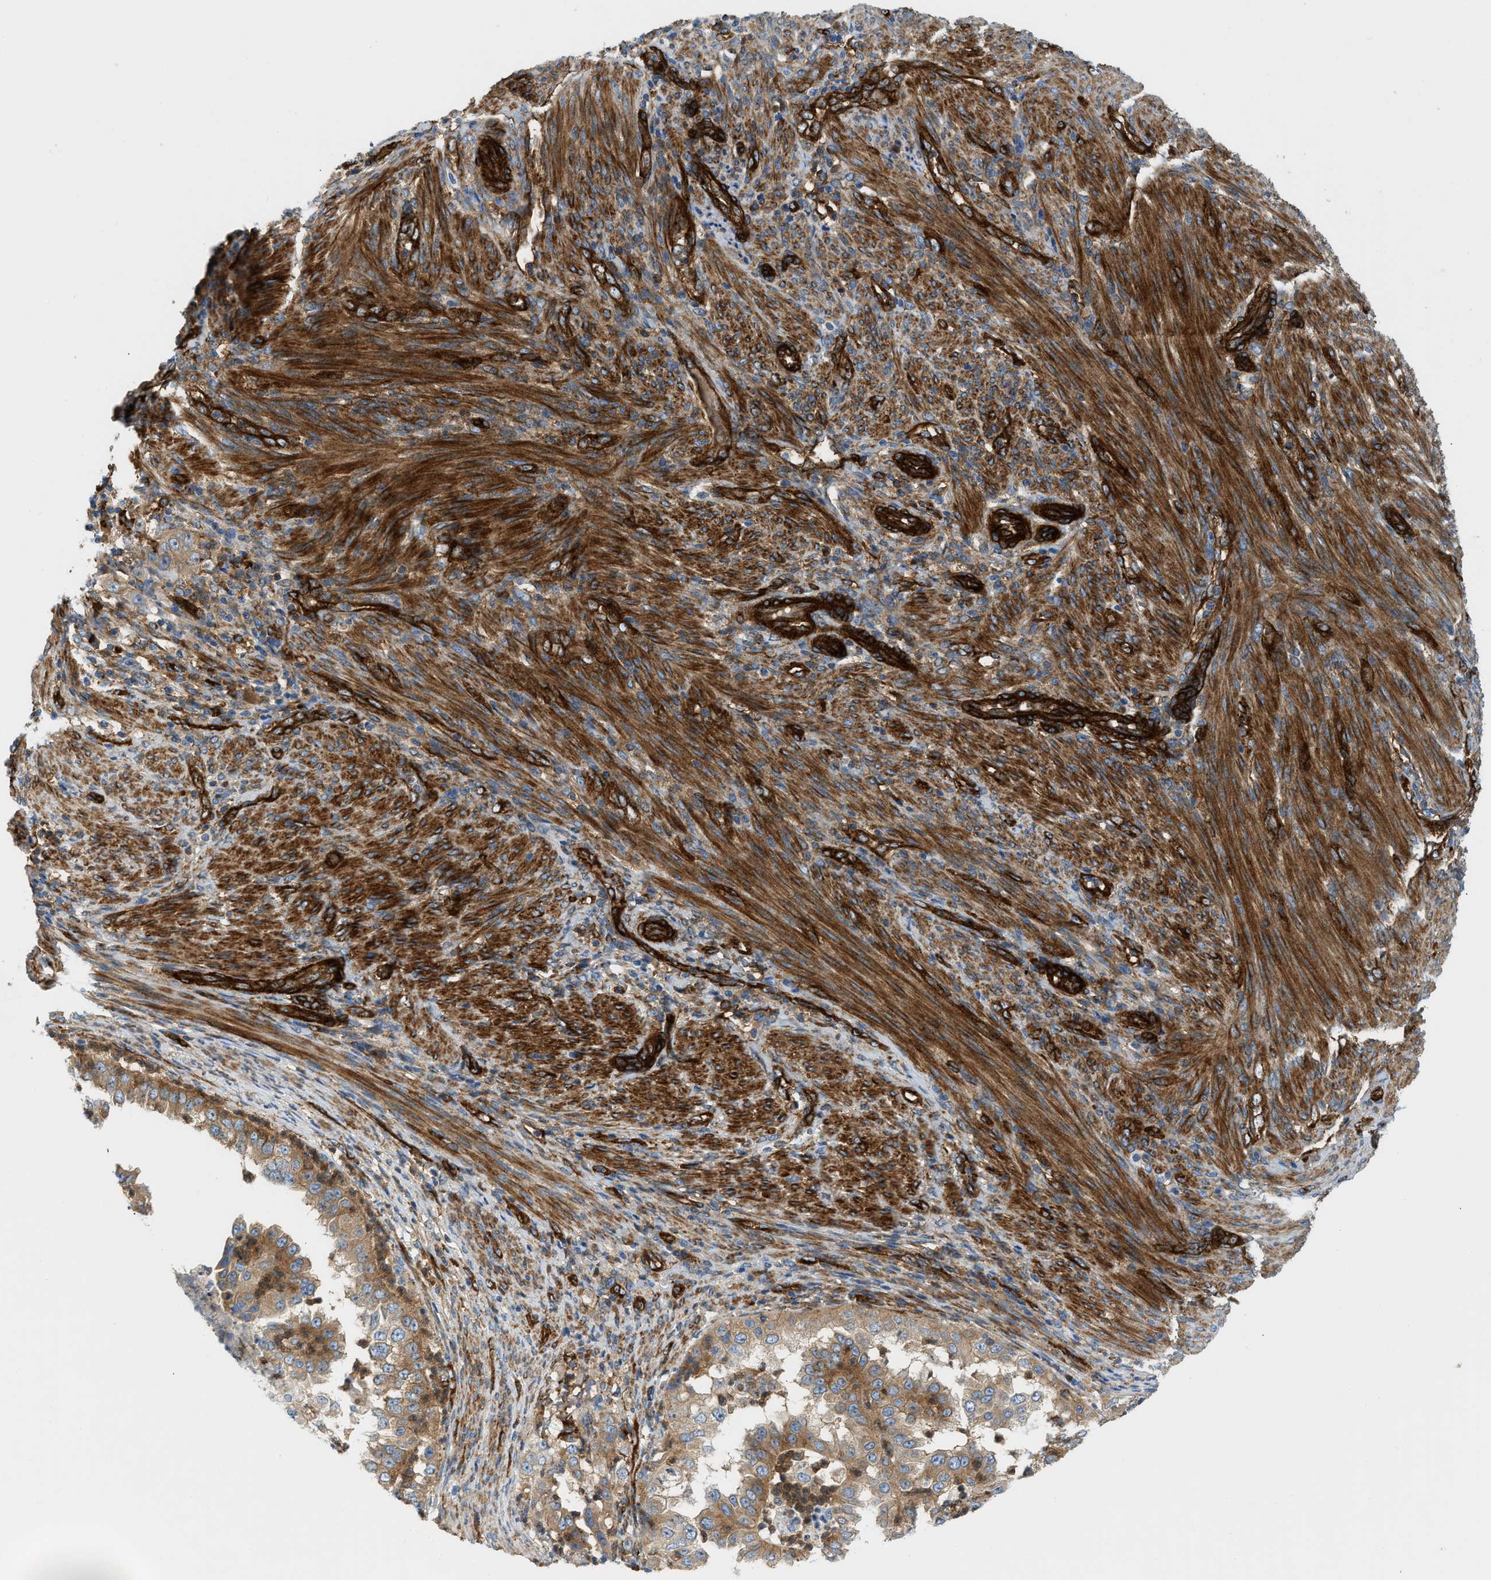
{"staining": {"intensity": "moderate", "quantity": ">75%", "location": "cytoplasmic/membranous"}, "tissue": "endometrial cancer", "cell_type": "Tumor cells", "image_type": "cancer", "snomed": [{"axis": "morphology", "description": "Adenocarcinoma, NOS"}, {"axis": "topography", "description": "Endometrium"}], "caption": "Tumor cells exhibit medium levels of moderate cytoplasmic/membranous positivity in about >75% of cells in endometrial cancer.", "gene": "HIP1", "patient": {"sex": "female", "age": 85}}